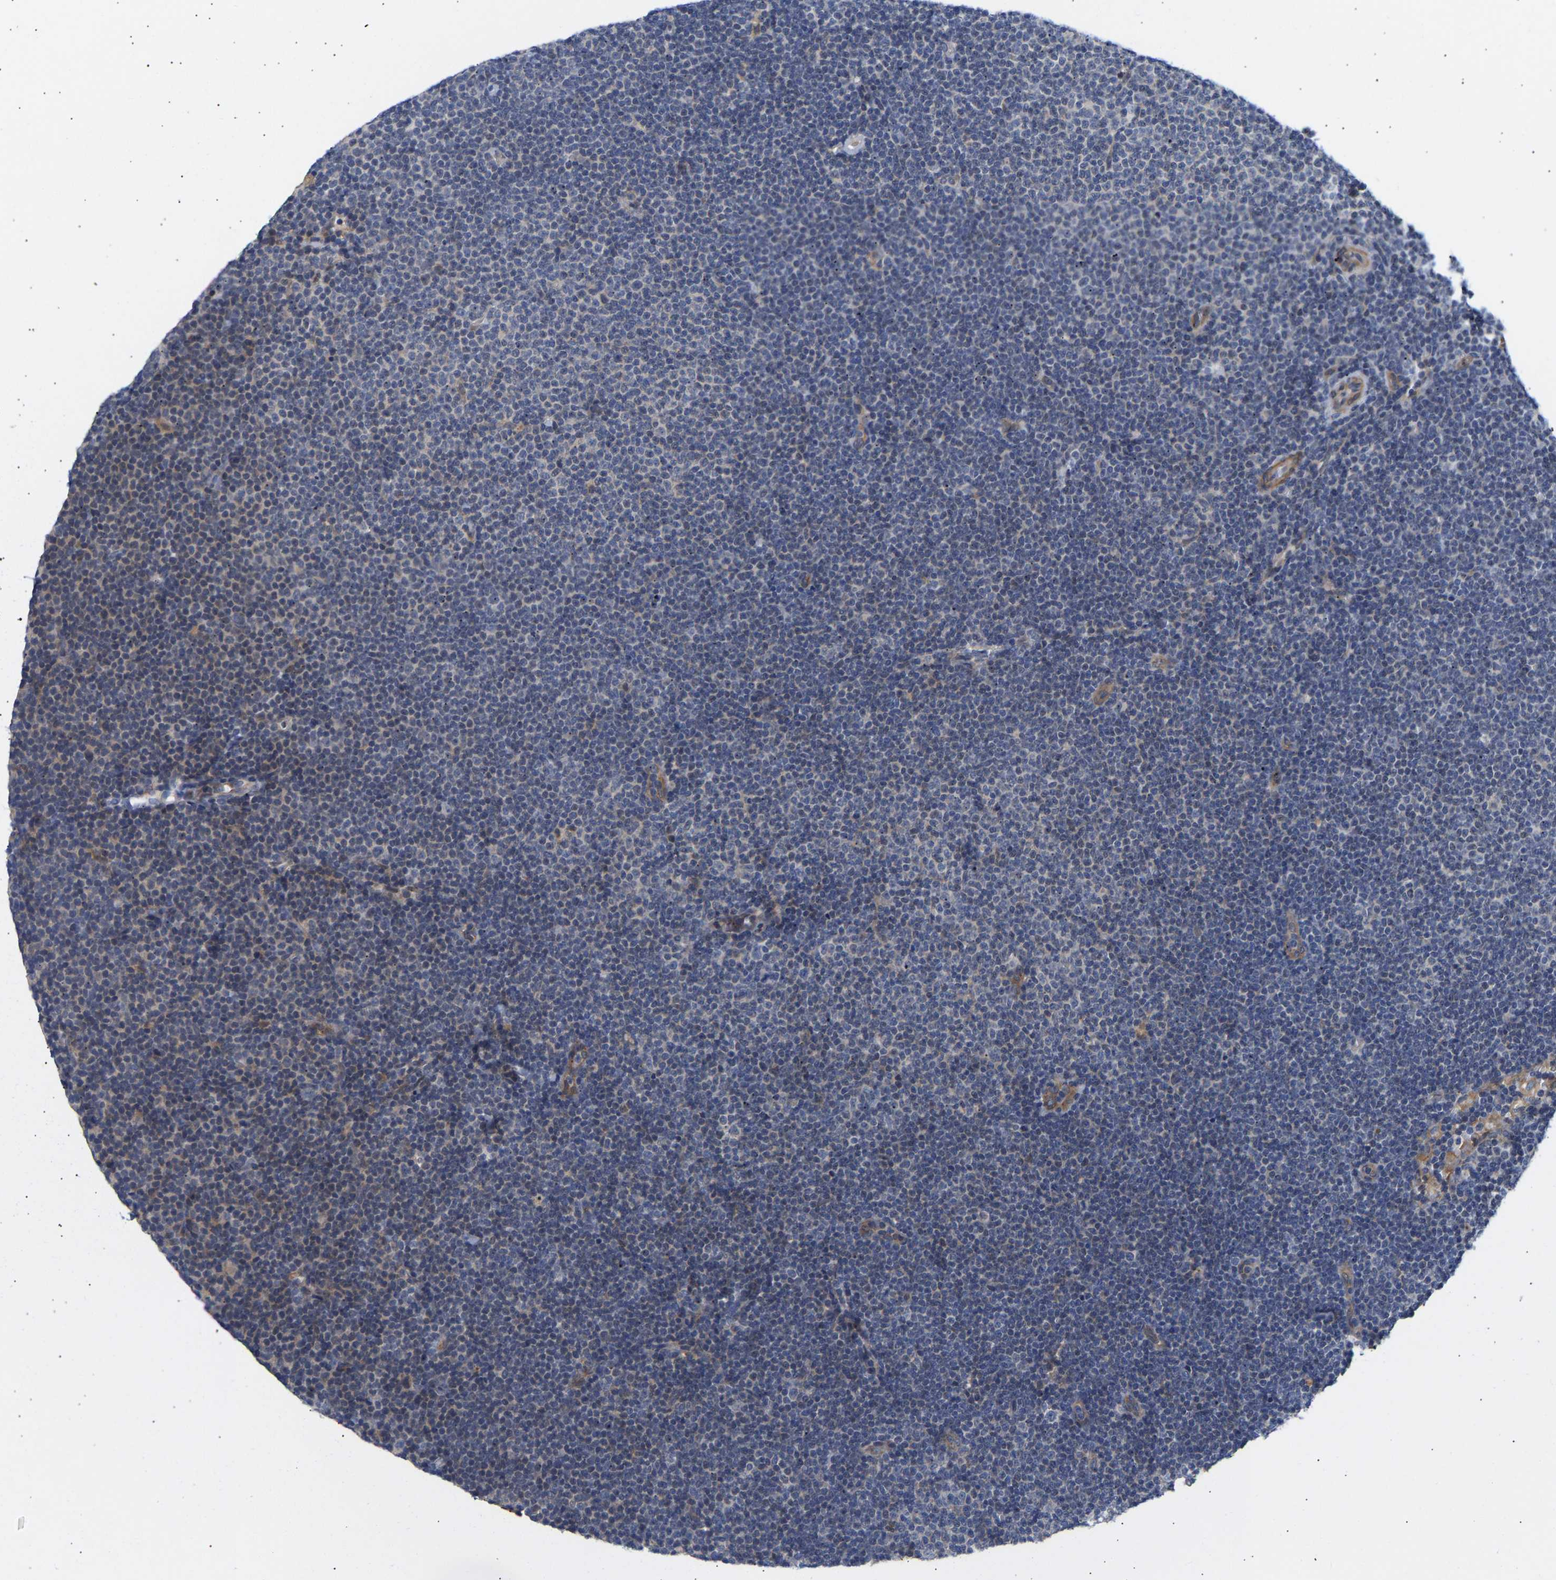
{"staining": {"intensity": "negative", "quantity": "none", "location": "none"}, "tissue": "lymphoma", "cell_type": "Tumor cells", "image_type": "cancer", "snomed": [{"axis": "morphology", "description": "Malignant lymphoma, non-Hodgkin's type, Low grade"}, {"axis": "topography", "description": "Lymph node"}], "caption": "Human malignant lymphoma, non-Hodgkin's type (low-grade) stained for a protein using immunohistochemistry (IHC) shows no positivity in tumor cells.", "gene": "KASH5", "patient": {"sex": "female", "age": 53}}